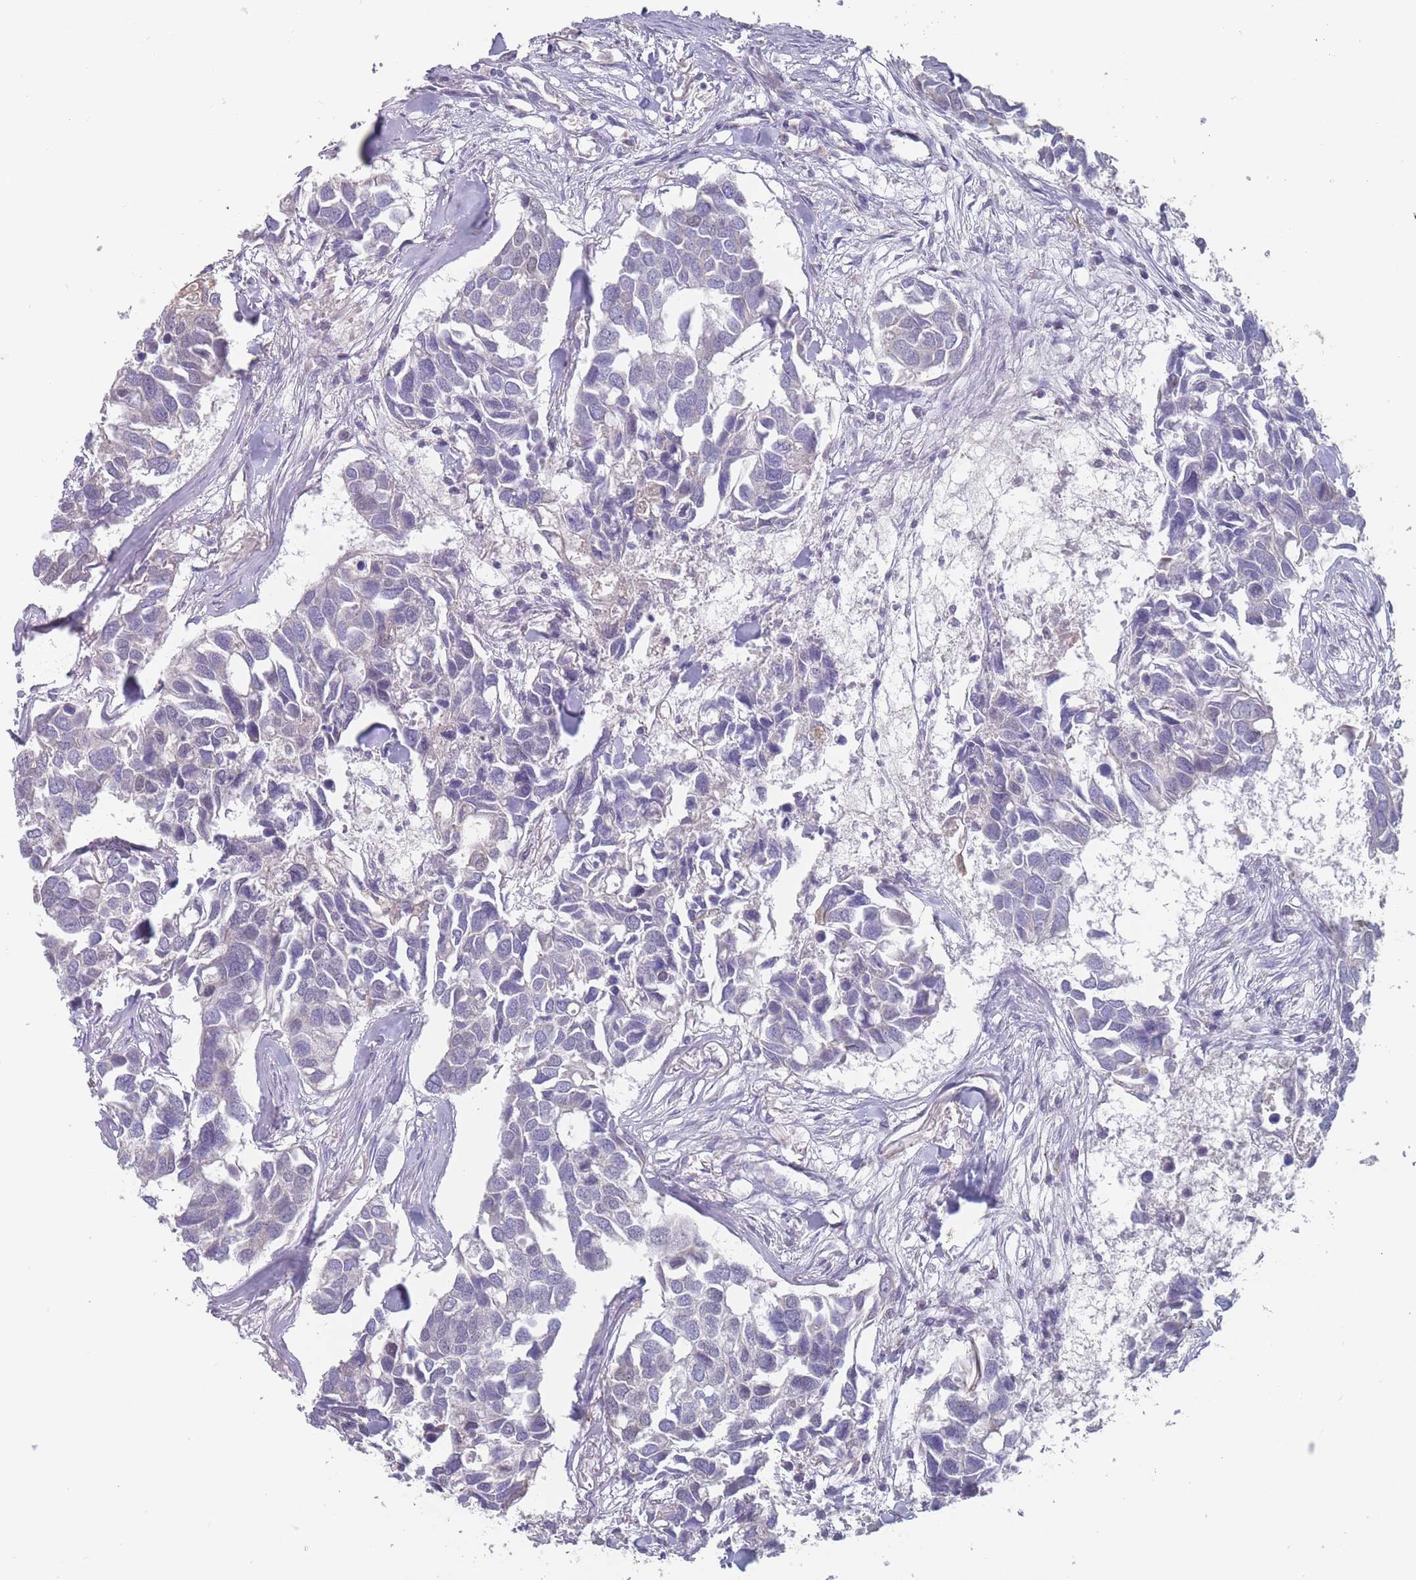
{"staining": {"intensity": "negative", "quantity": "none", "location": "none"}, "tissue": "breast cancer", "cell_type": "Tumor cells", "image_type": "cancer", "snomed": [{"axis": "morphology", "description": "Duct carcinoma"}, {"axis": "topography", "description": "Breast"}], "caption": "High magnification brightfield microscopy of breast infiltrating ductal carcinoma stained with DAB (3,3'-diaminobenzidine) (brown) and counterstained with hematoxylin (blue): tumor cells show no significant expression. (Stains: DAB (3,3'-diaminobenzidine) immunohistochemistry (IHC) with hematoxylin counter stain, Microscopy: brightfield microscopy at high magnification).", "gene": "PEX7", "patient": {"sex": "female", "age": 83}}